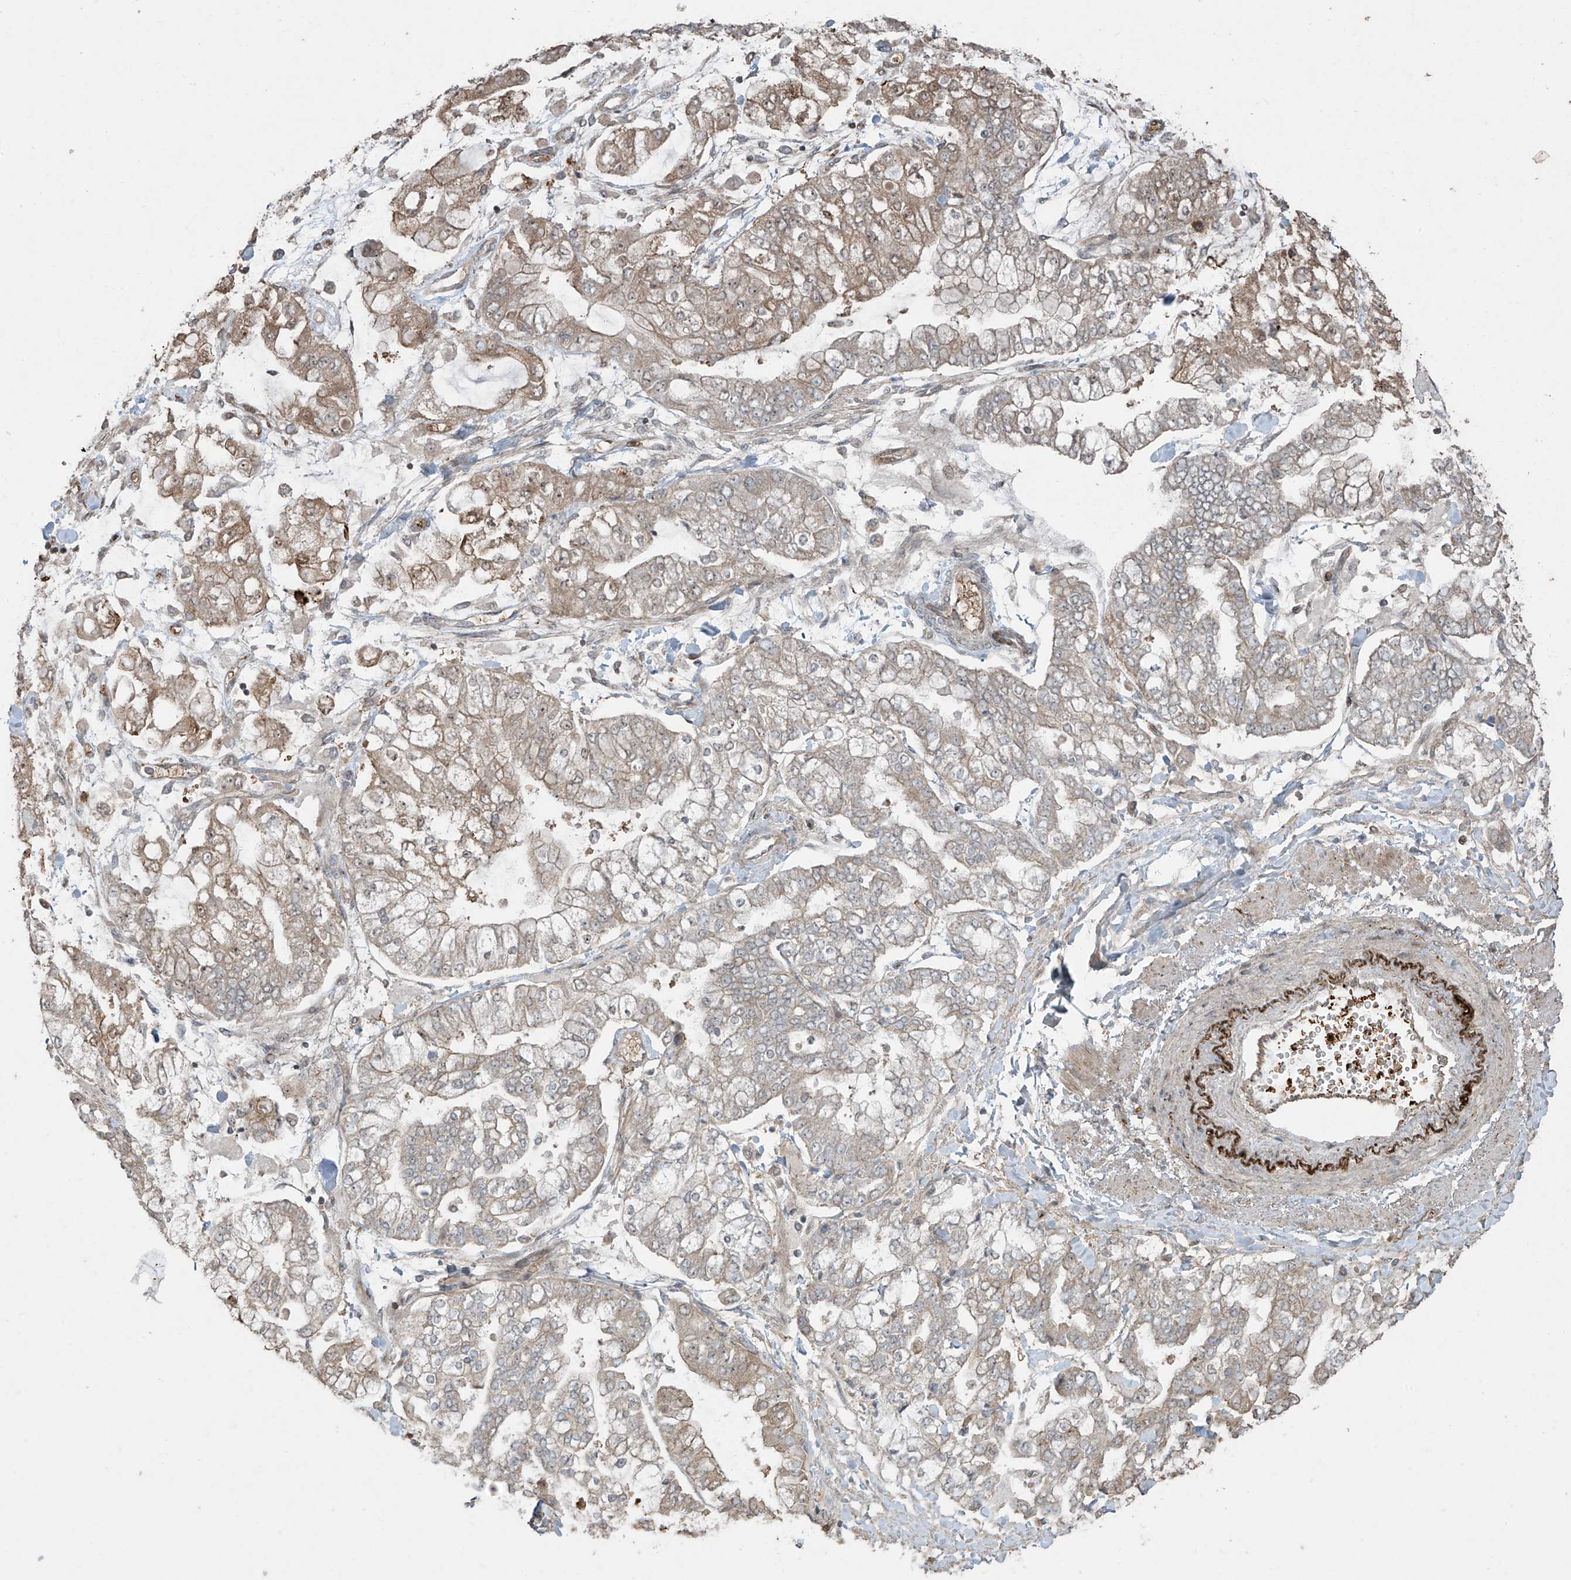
{"staining": {"intensity": "weak", "quantity": "<25%", "location": "cytoplasmic/membranous"}, "tissue": "stomach cancer", "cell_type": "Tumor cells", "image_type": "cancer", "snomed": [{"axis": "morphology", "description": "Normal tissue, NOS"}, {"axis": "morphology", "description": "Adenocarcinoma, NOS"}, {"axis": "topography", "description": "Stomach, upper"}, {"axis": "topography", "description": "Stomach"}], "caption": "IHC of human stomach cancer (adenocarcinoma) displays no staining in tumor cells.", "gene": "TTC22", "patient": {"sex": "male", "age": 76}}